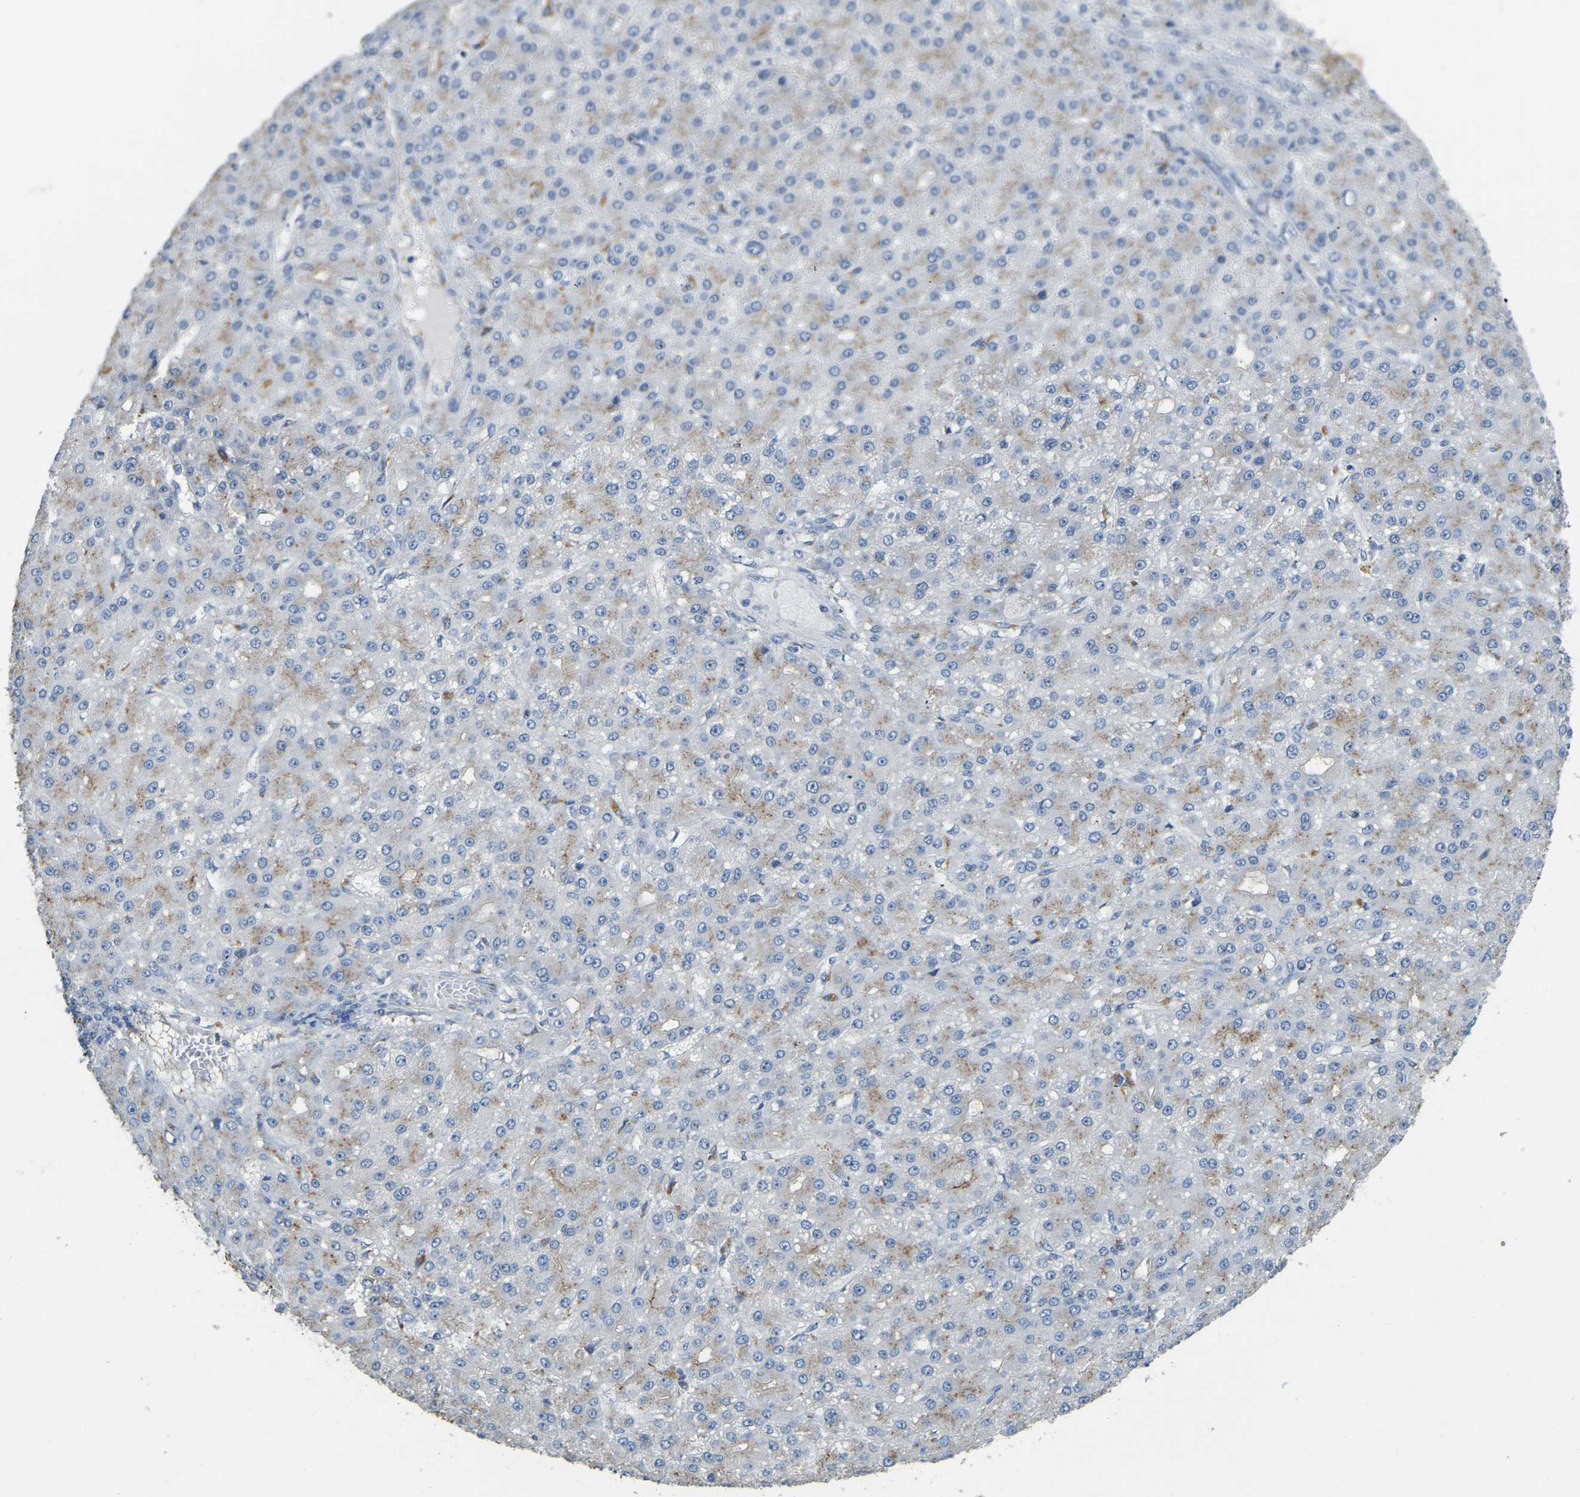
{"staining": {"intensity": "weak", "quantity": "25%-75%", "location": "cytoplasmic/membranous"}, "tissue": "liver cancer", "cell_type": "Tumor cells", "image_type": "cancer", "snomed": [{"axis": "morphology", "description": "Carcinoma, Hepatocellular, NOS"}, {"axis": "topography", "description": "Liver"}], "caption": "Protein expression analysis of liver cancer (hepatocellular carcinoma) shows weak cytoplasmic/membranous positivity in approximately 25%-75% of tumor cells. Using DAB (3,3'-diaminobenzidine) (brown) and hematoxylin (blue) stains, captured at high magnification using brightfield microscopy.", "gene": "FAM174A", "patient": {"sex": "male", "age": 67}}